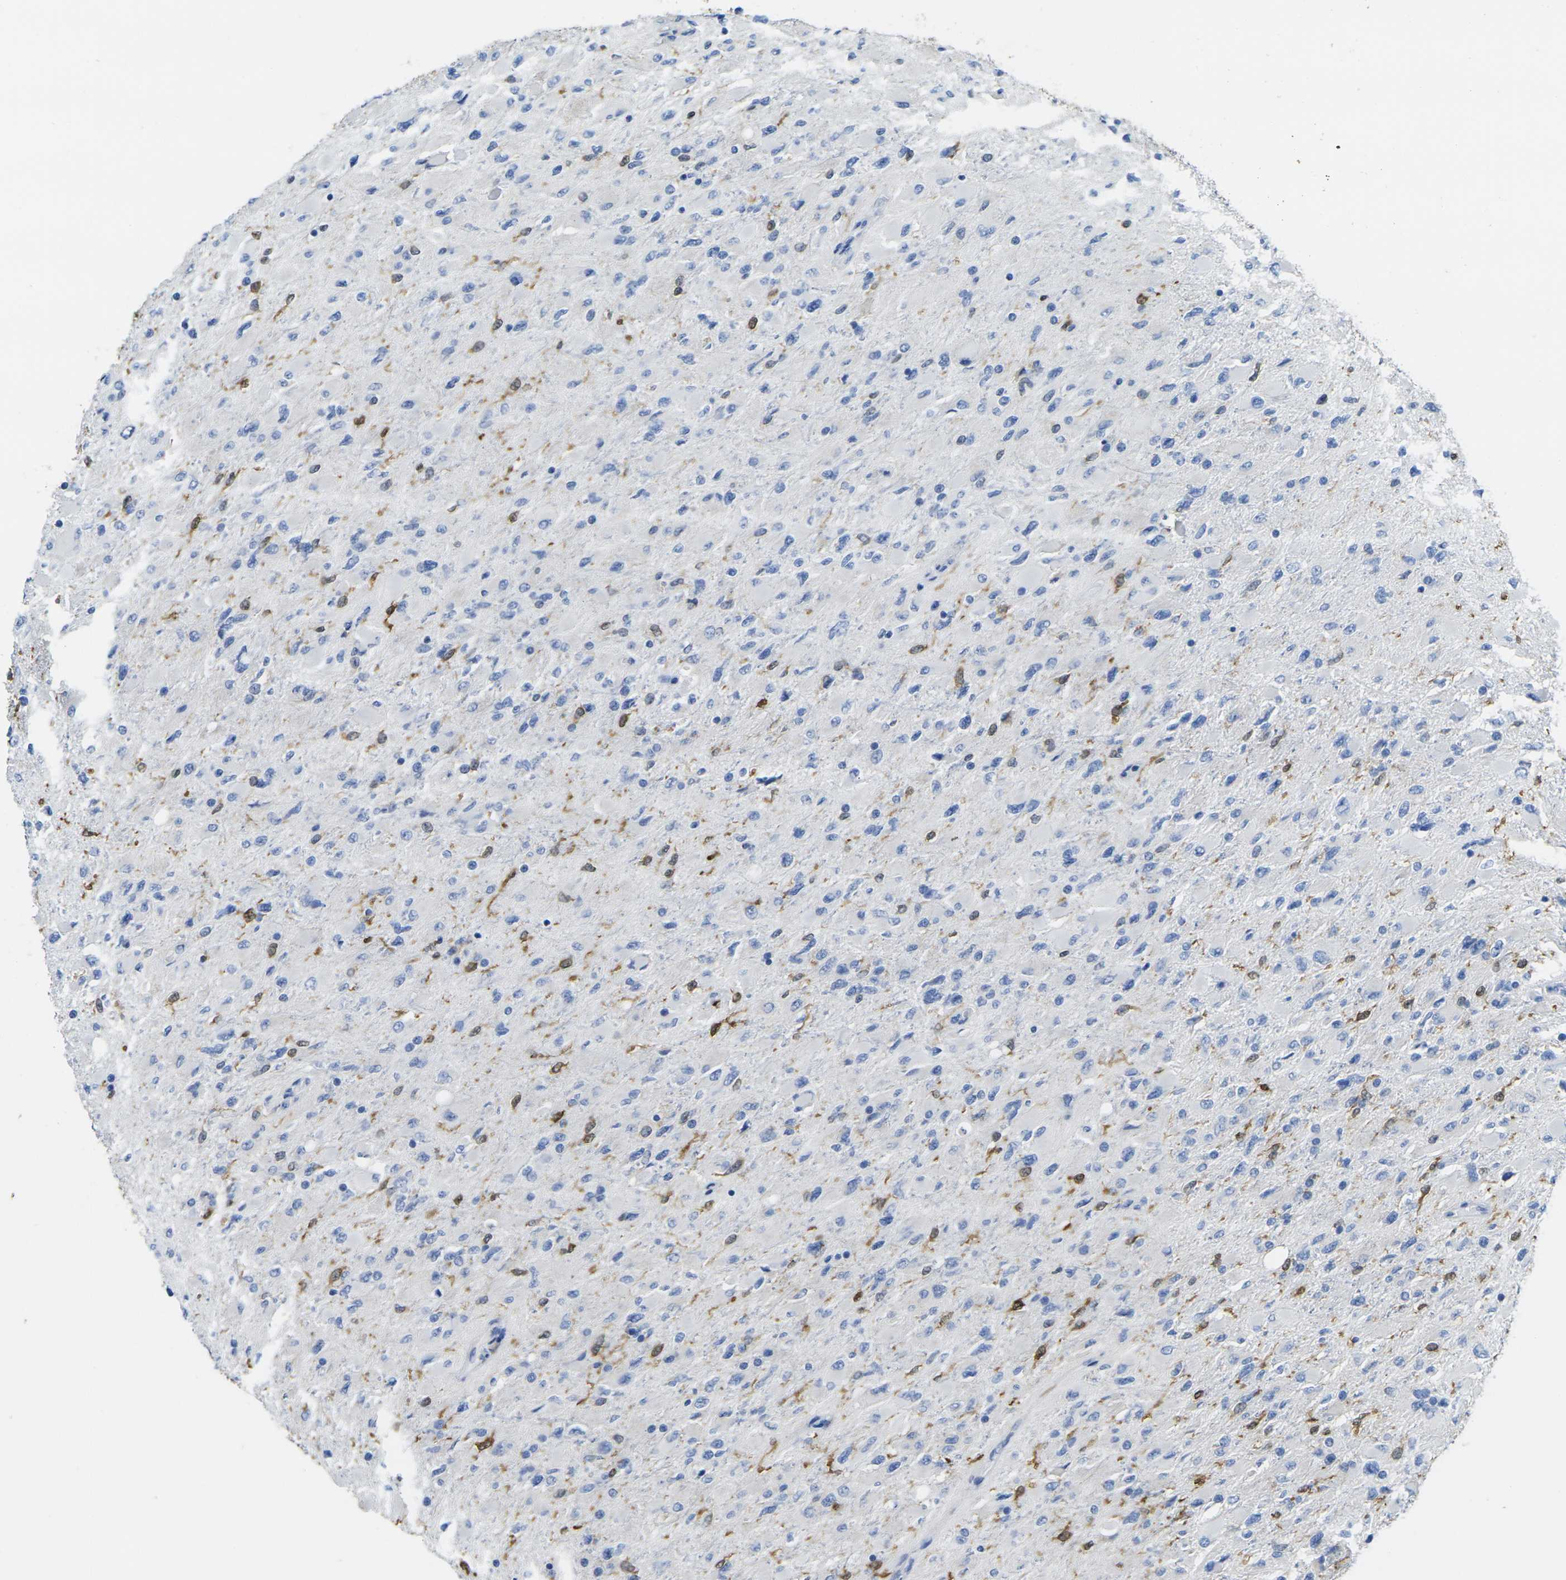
{"staining": {"intensity": "moderate", "quantity": "<25%", "location": "cytoplasmic/membranous,nuclear"}, "tissue": "glioma", "cell_type": "Tumor cells", "image_type": "cancer", "snomed": [{"axis": "morphology", "description": "Glioma, malignant, High grade"}, {"axis": "topography", "description": "Cerebral cortex"}], "caption": "High-power microscopy captured an IHC photomicrograph of glioma, revealing moderate cytoplasmic/membranous and nuclear staining in approximately <25% of tumor cells.", "gene": "S100A9", "patient": {"sex": "female", "age": 36}}